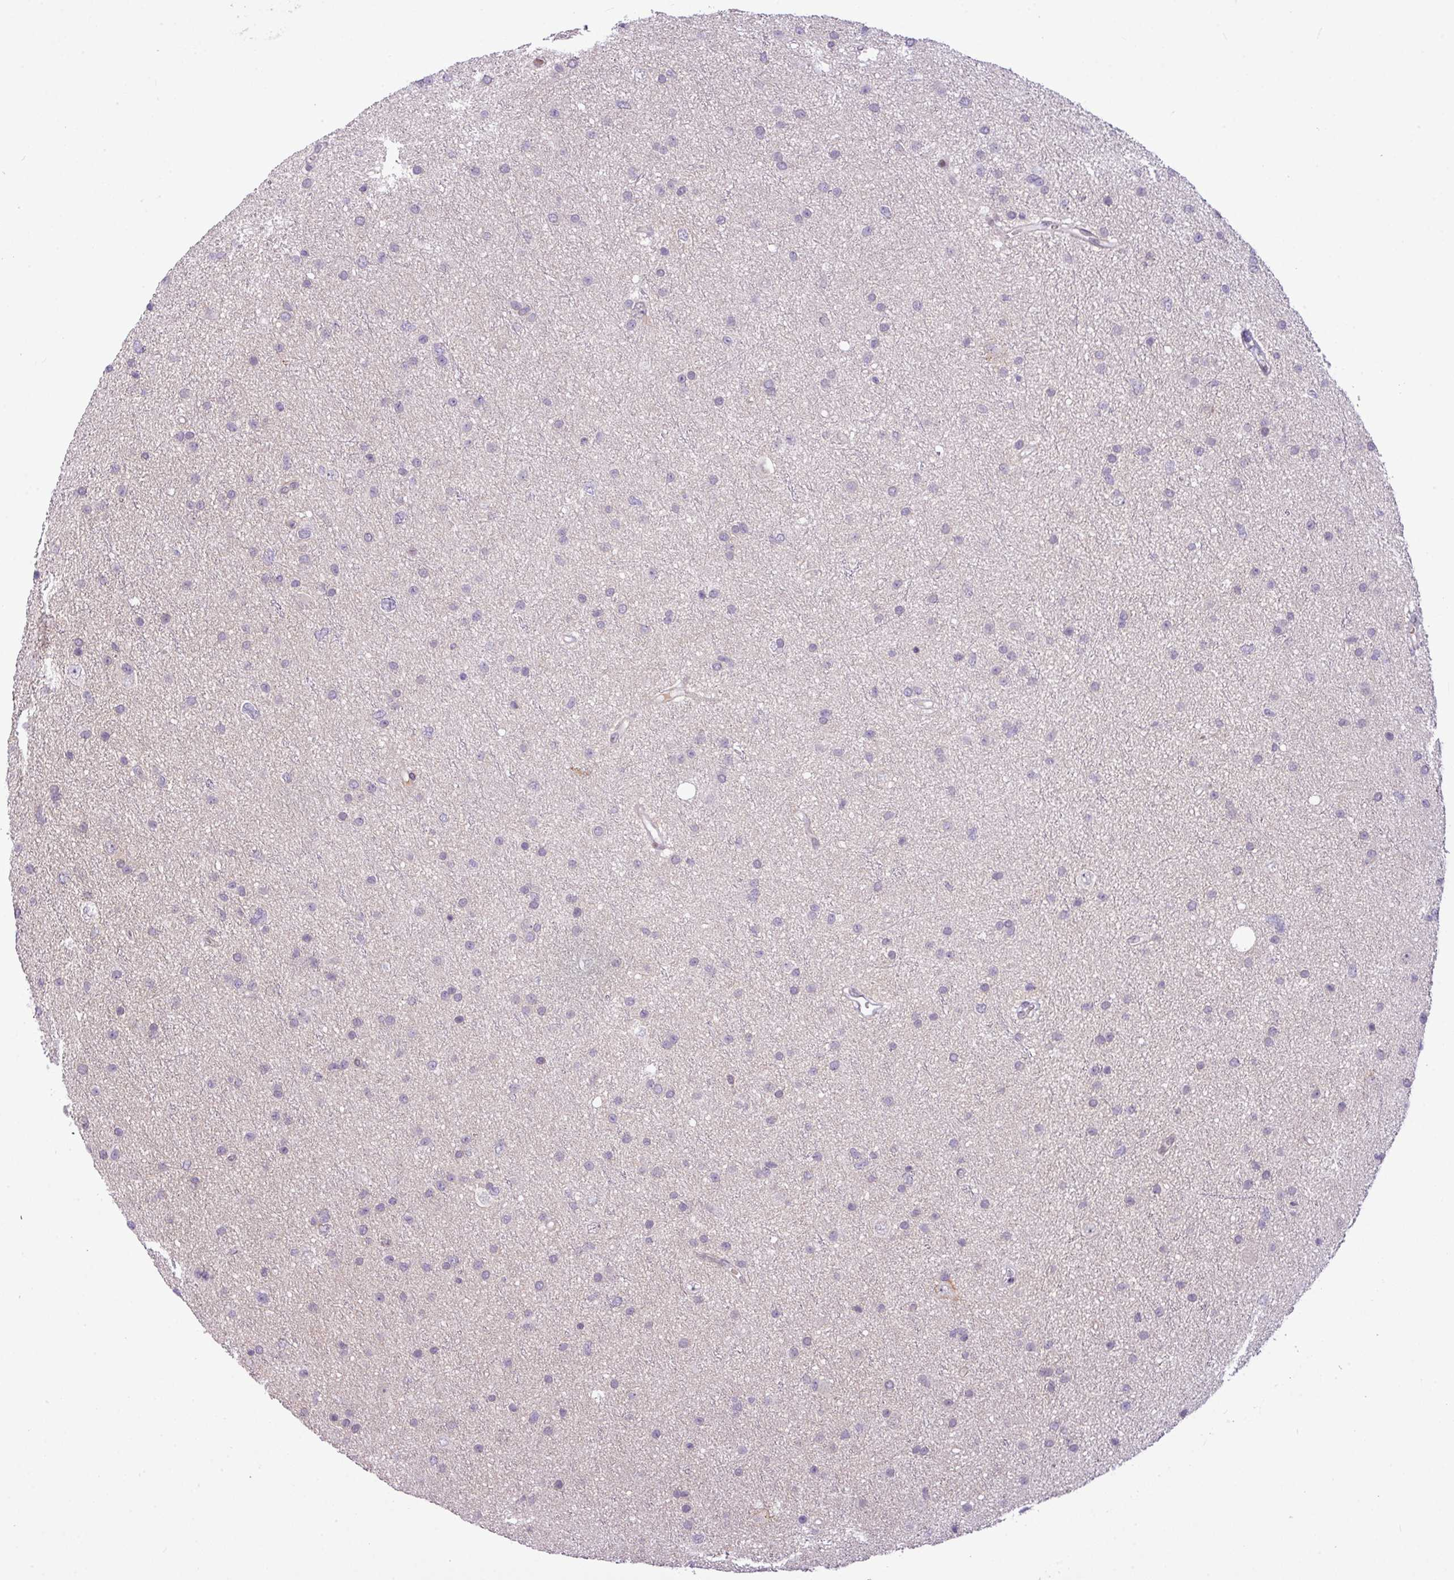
{"staining": {"intensity": "negative", "quantity": "none", "location": "none"}, "tissue": "glioma", "cell_type": "Tumor cells", "image_type": "cancer", "snomed": [{"axis": "morphology", "description": "Glioma, malignant, Low grade"}, {"axis": "topography", "description": "Cerebral cortex"}], "caption": "Human glioma stained for a protein using immunohistochemistry (IHC) exhibits no staining in tumor cells.", "gene": "SLC66A2", "patient": {"sex": "female", "age": 39}}